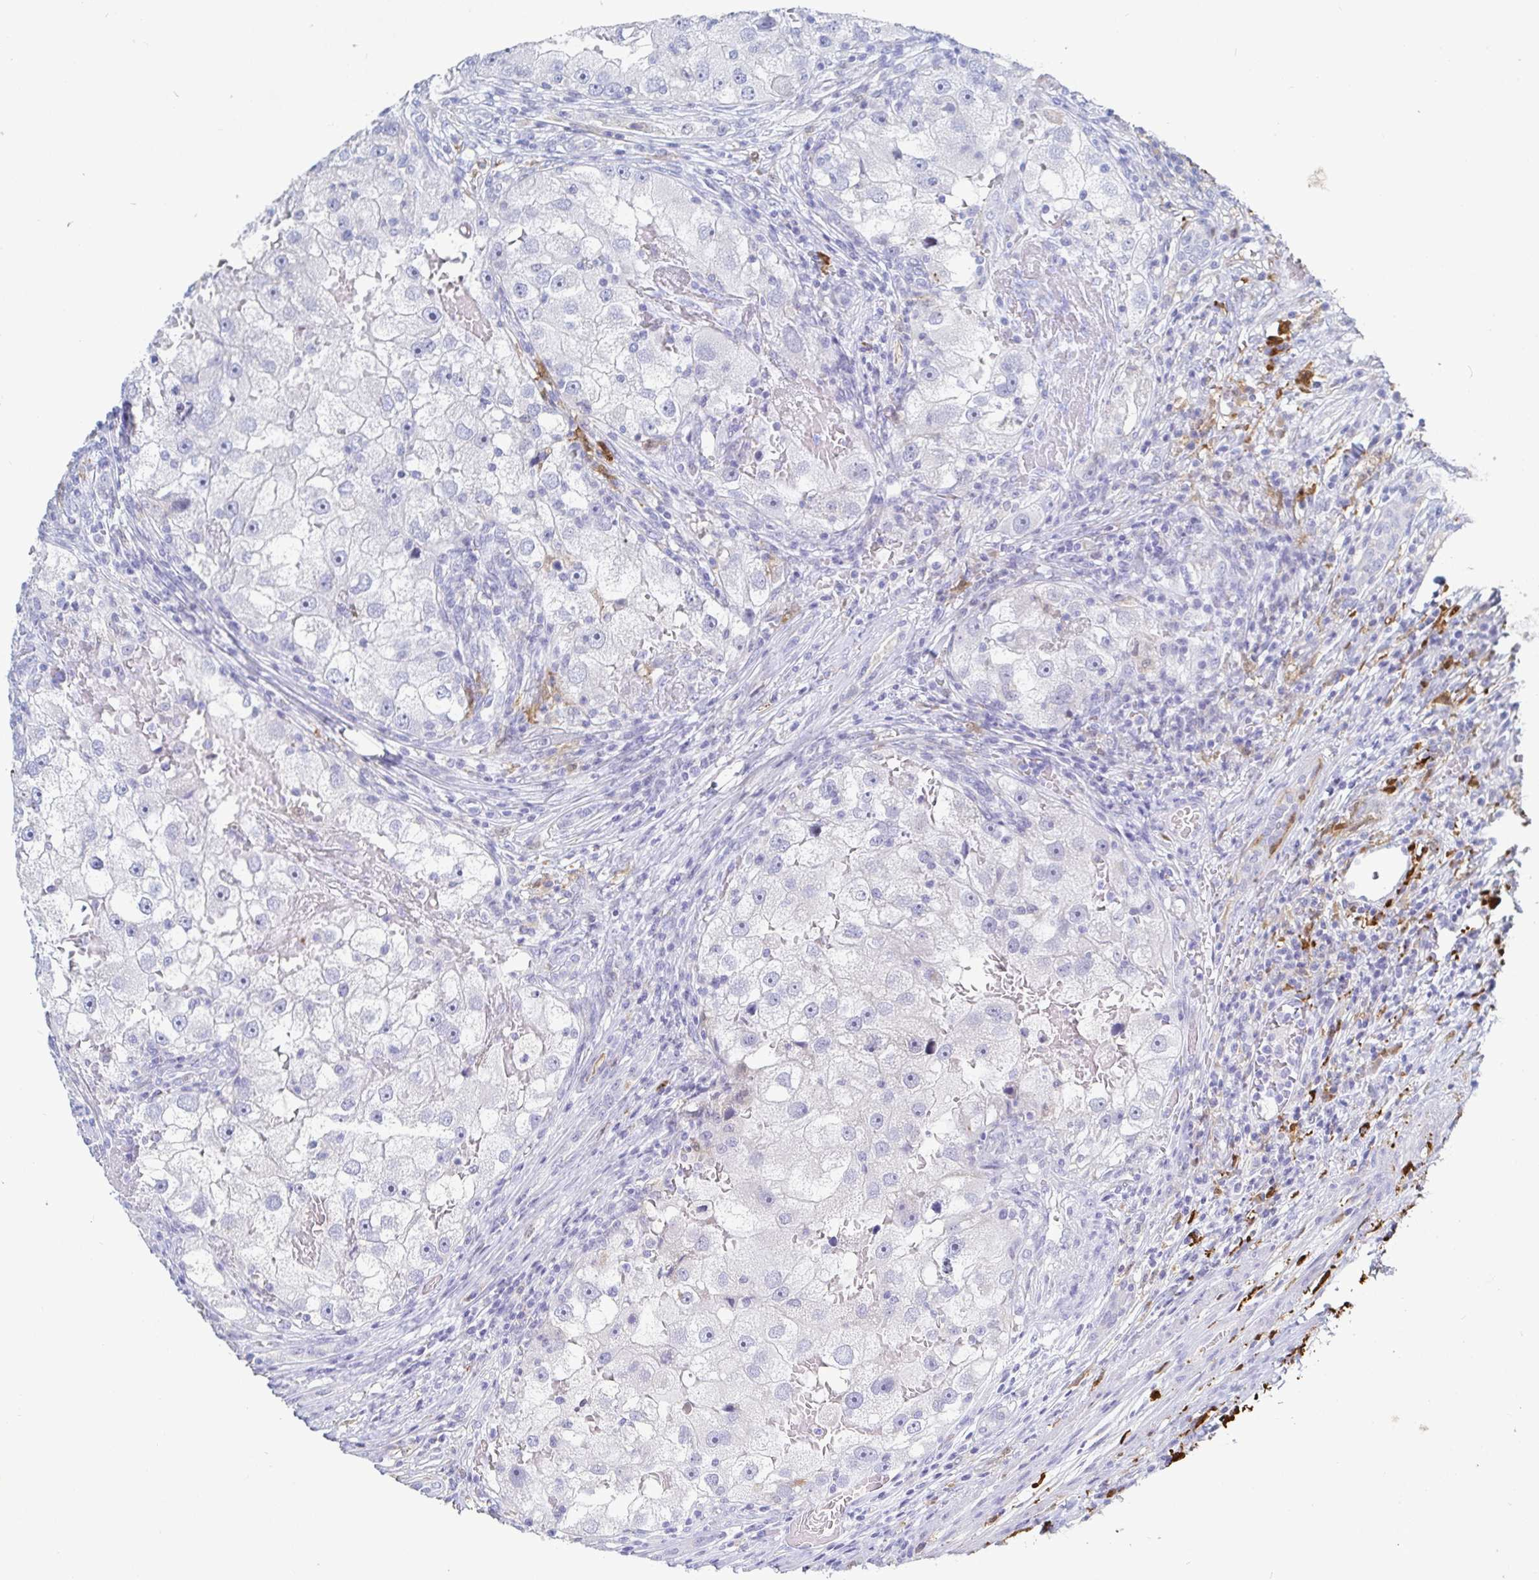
{"staining": {"intensity": "negative", "quantity": "none", "location": "none"}, "tissue": "renal cancer", "cell_type": "Tumor cells", "image_type": "cancer", "snomed": [{"axis": "morphology", "description": "Adenocarcinoma, NOS"}, {"axis": "topography", "description": "Kidney"}], "caption": "IHC image of neoplastic tissue: renal cancer stained with DAB reveals no significant protein staining in tumor cells.", "gene": "OR2A4", "patient": {"sex": "male", "age": 63}}